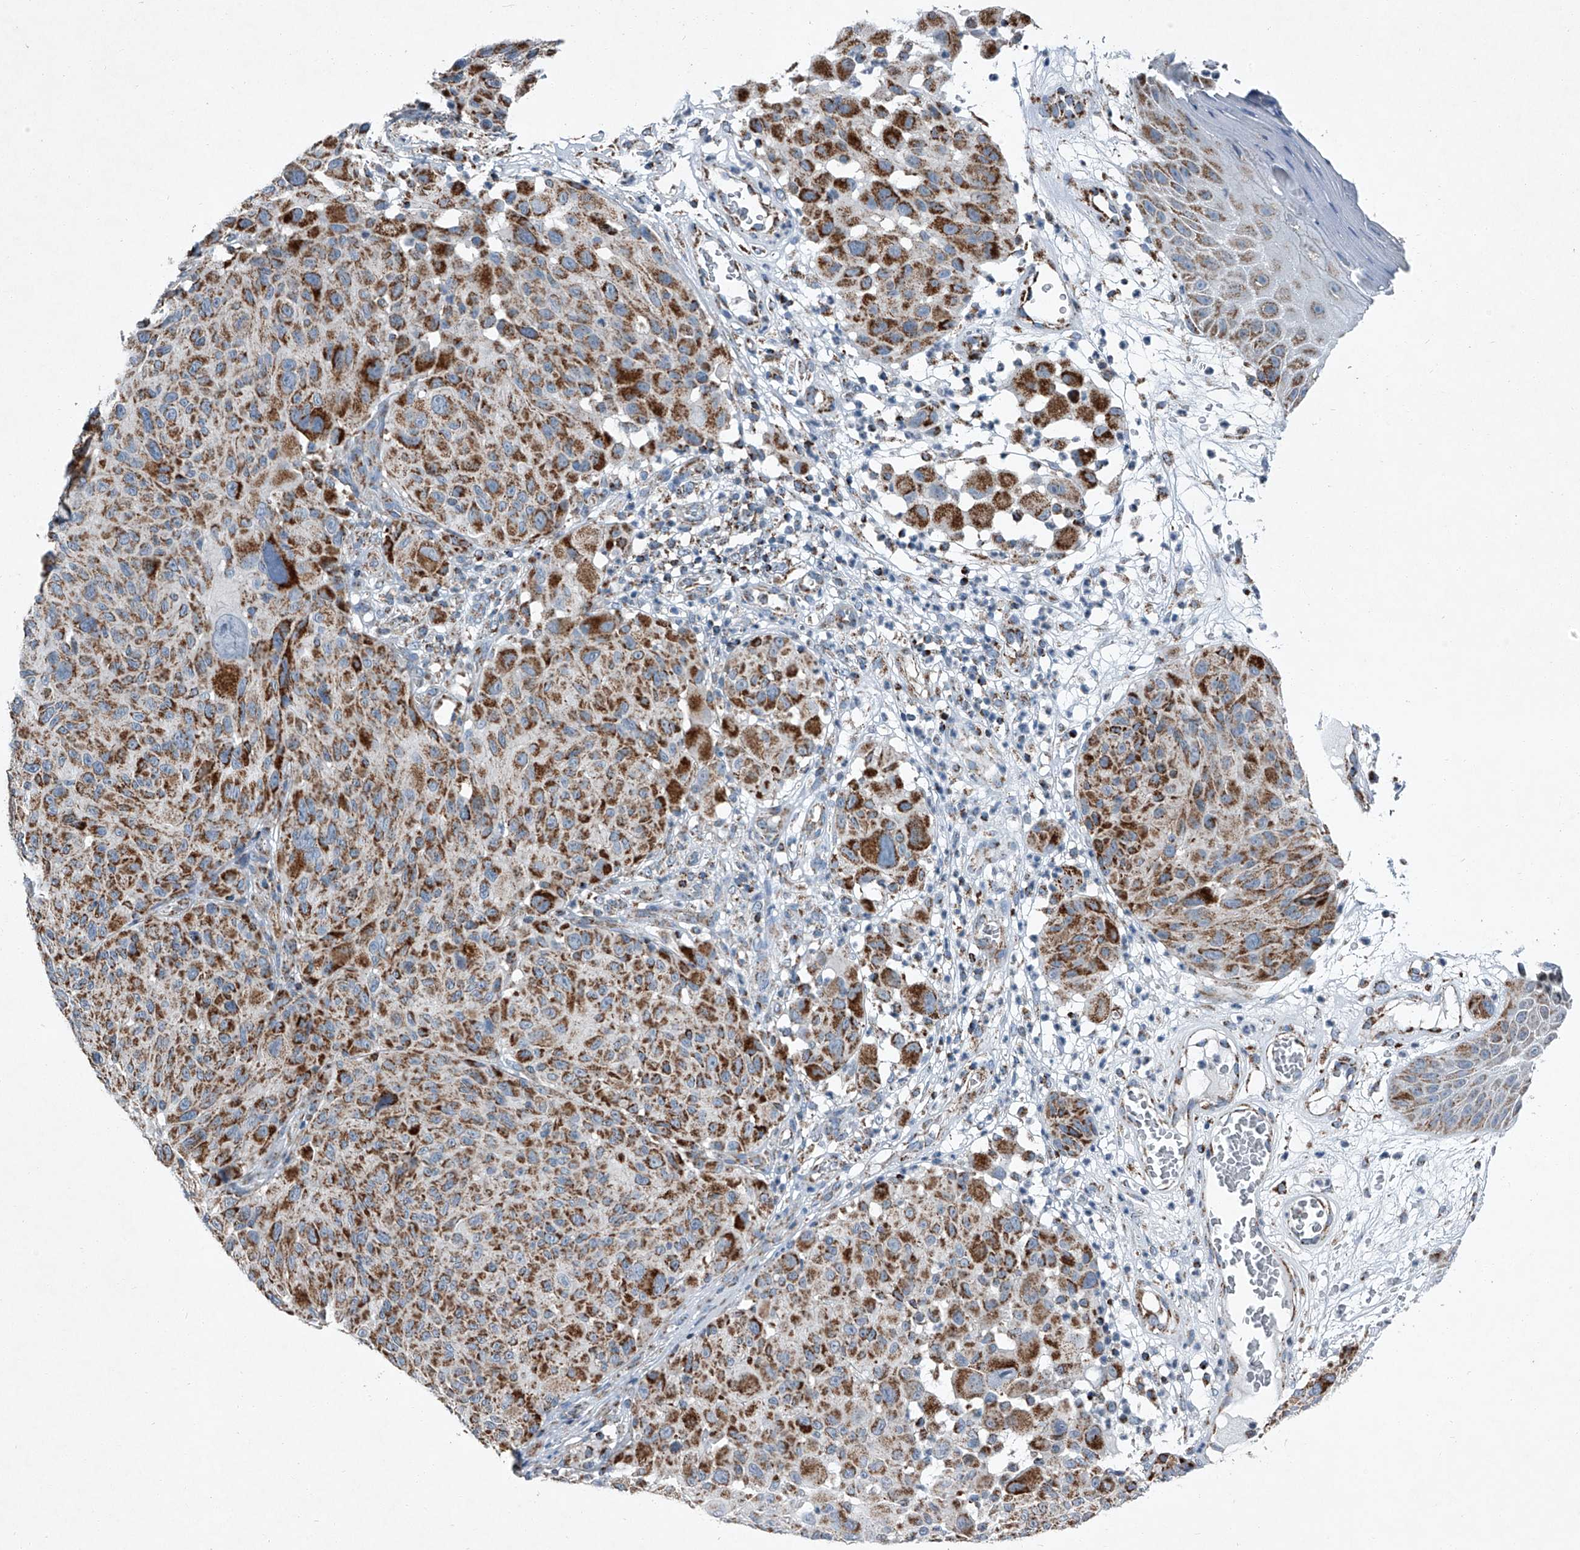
{"staining": {"intensity": "moderate", "quantity": ">75%", "location": "cytoplasmic/membranous"}, "tissue": "melanoma", "cell_type": "Tumor cells", "image_type": "cancer", "snomed": [{"axis": "morphology", "description": "Malignant melanoma, NOS"}, {"axis": "topography", "description": "Skin"}], "caption": "A high-resolution image shows immunohistochemistry staining of melanoma, which displays moderate cytoplasmic/membranous expression in approximately >75% of tumor cells. The protein is shown in brown color, while the nuclei are stained blue.", "gene": "CHRNA7", "patient": {"sex": "male", "age": 83}}